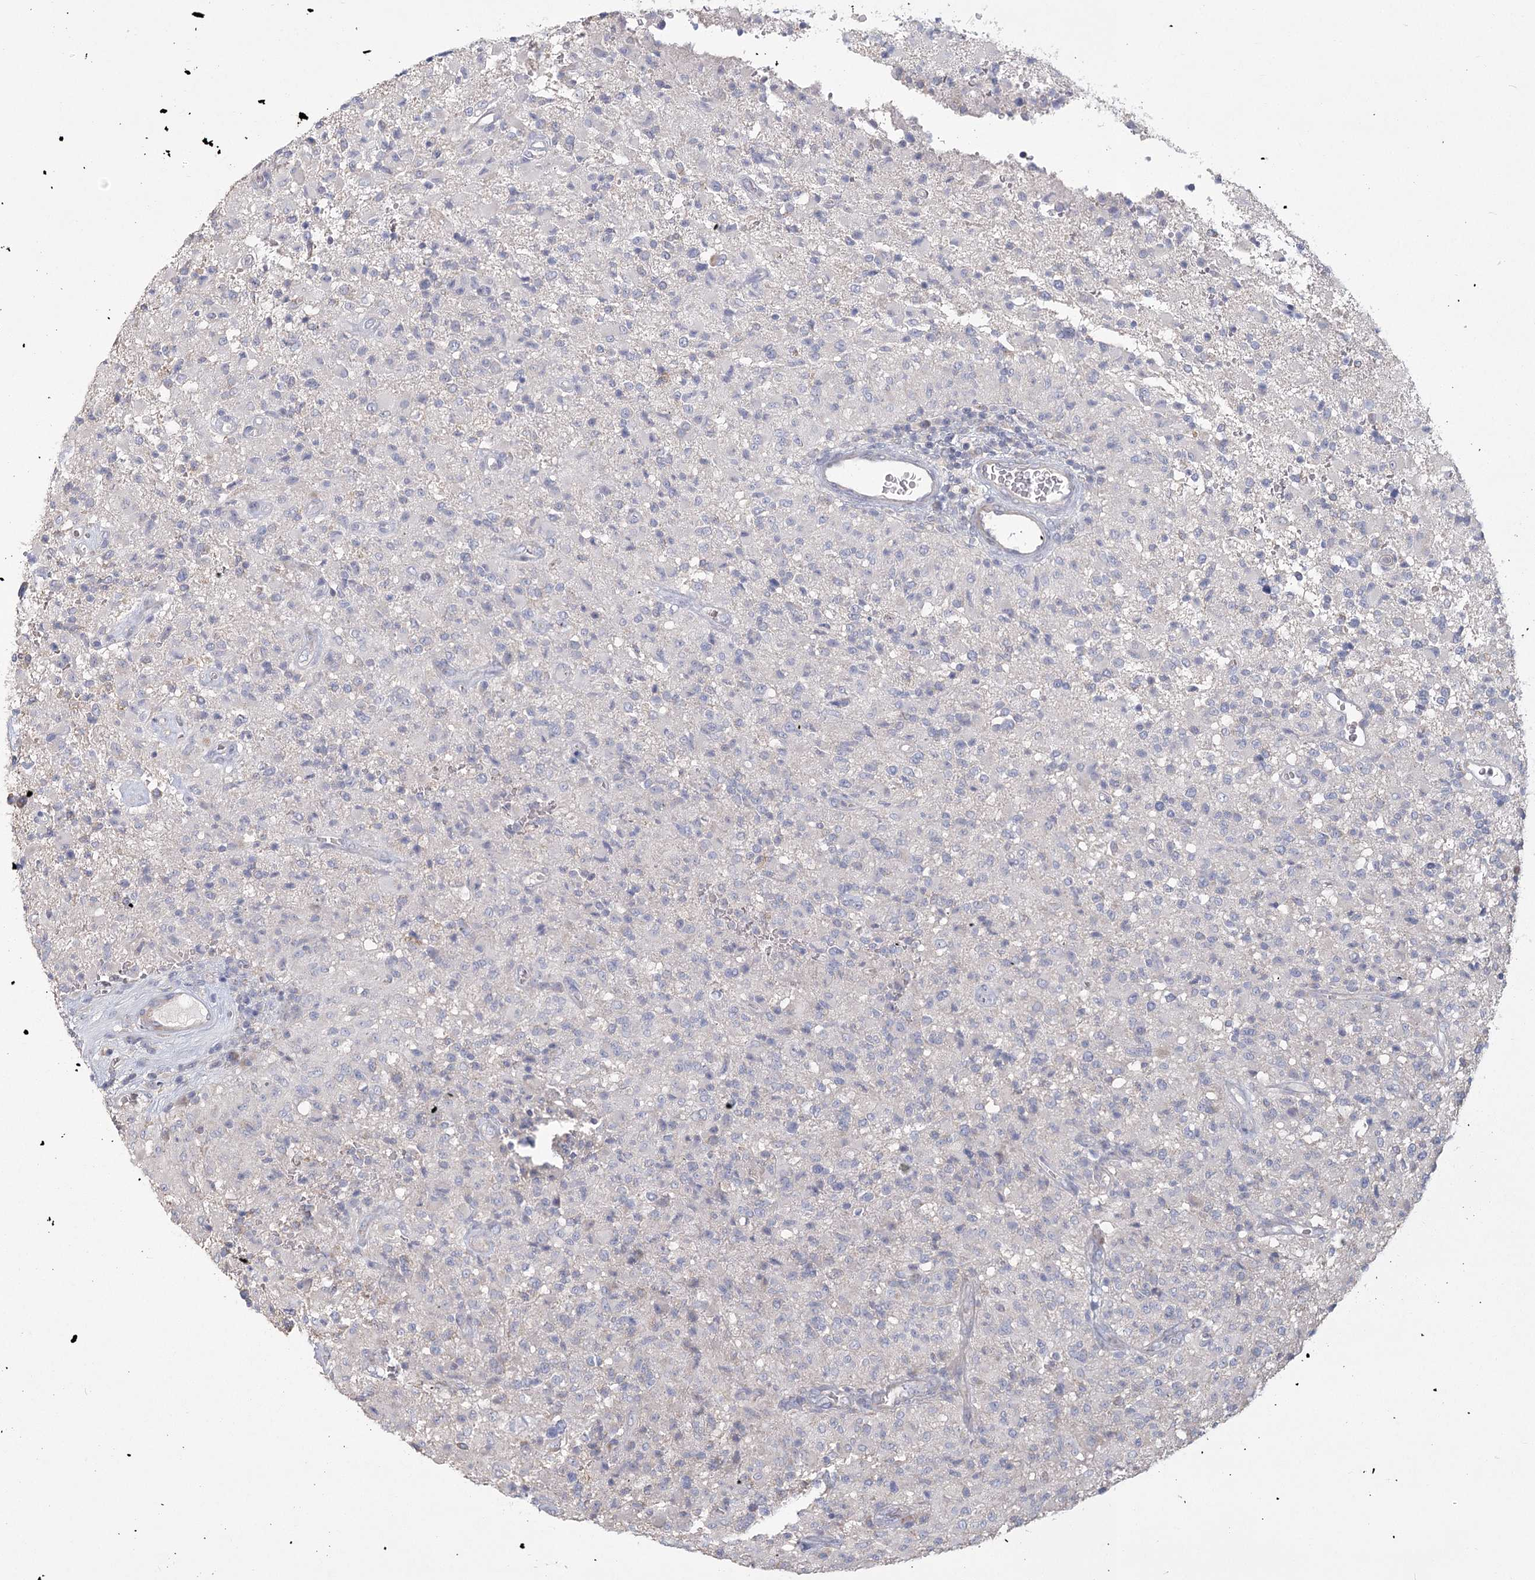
{"staining": {"intensity": "negative", "quantity": "none", "location": "none"}, "tissue": "glioma", "cell_type": "Tumor cells", "image_type": "cancer", "snomed": [{"axis": "morphology", "description": "Glioma, malignant, High grade"}, {"axis": "topography", "description": "Brain"}], "caption": "Human malignant high-grade glioma stained for a protein using IHC demonstrates no positivity in tumor cells.", "gene": "CNTLN", "patient": {"sex": "female", "age": 57}}